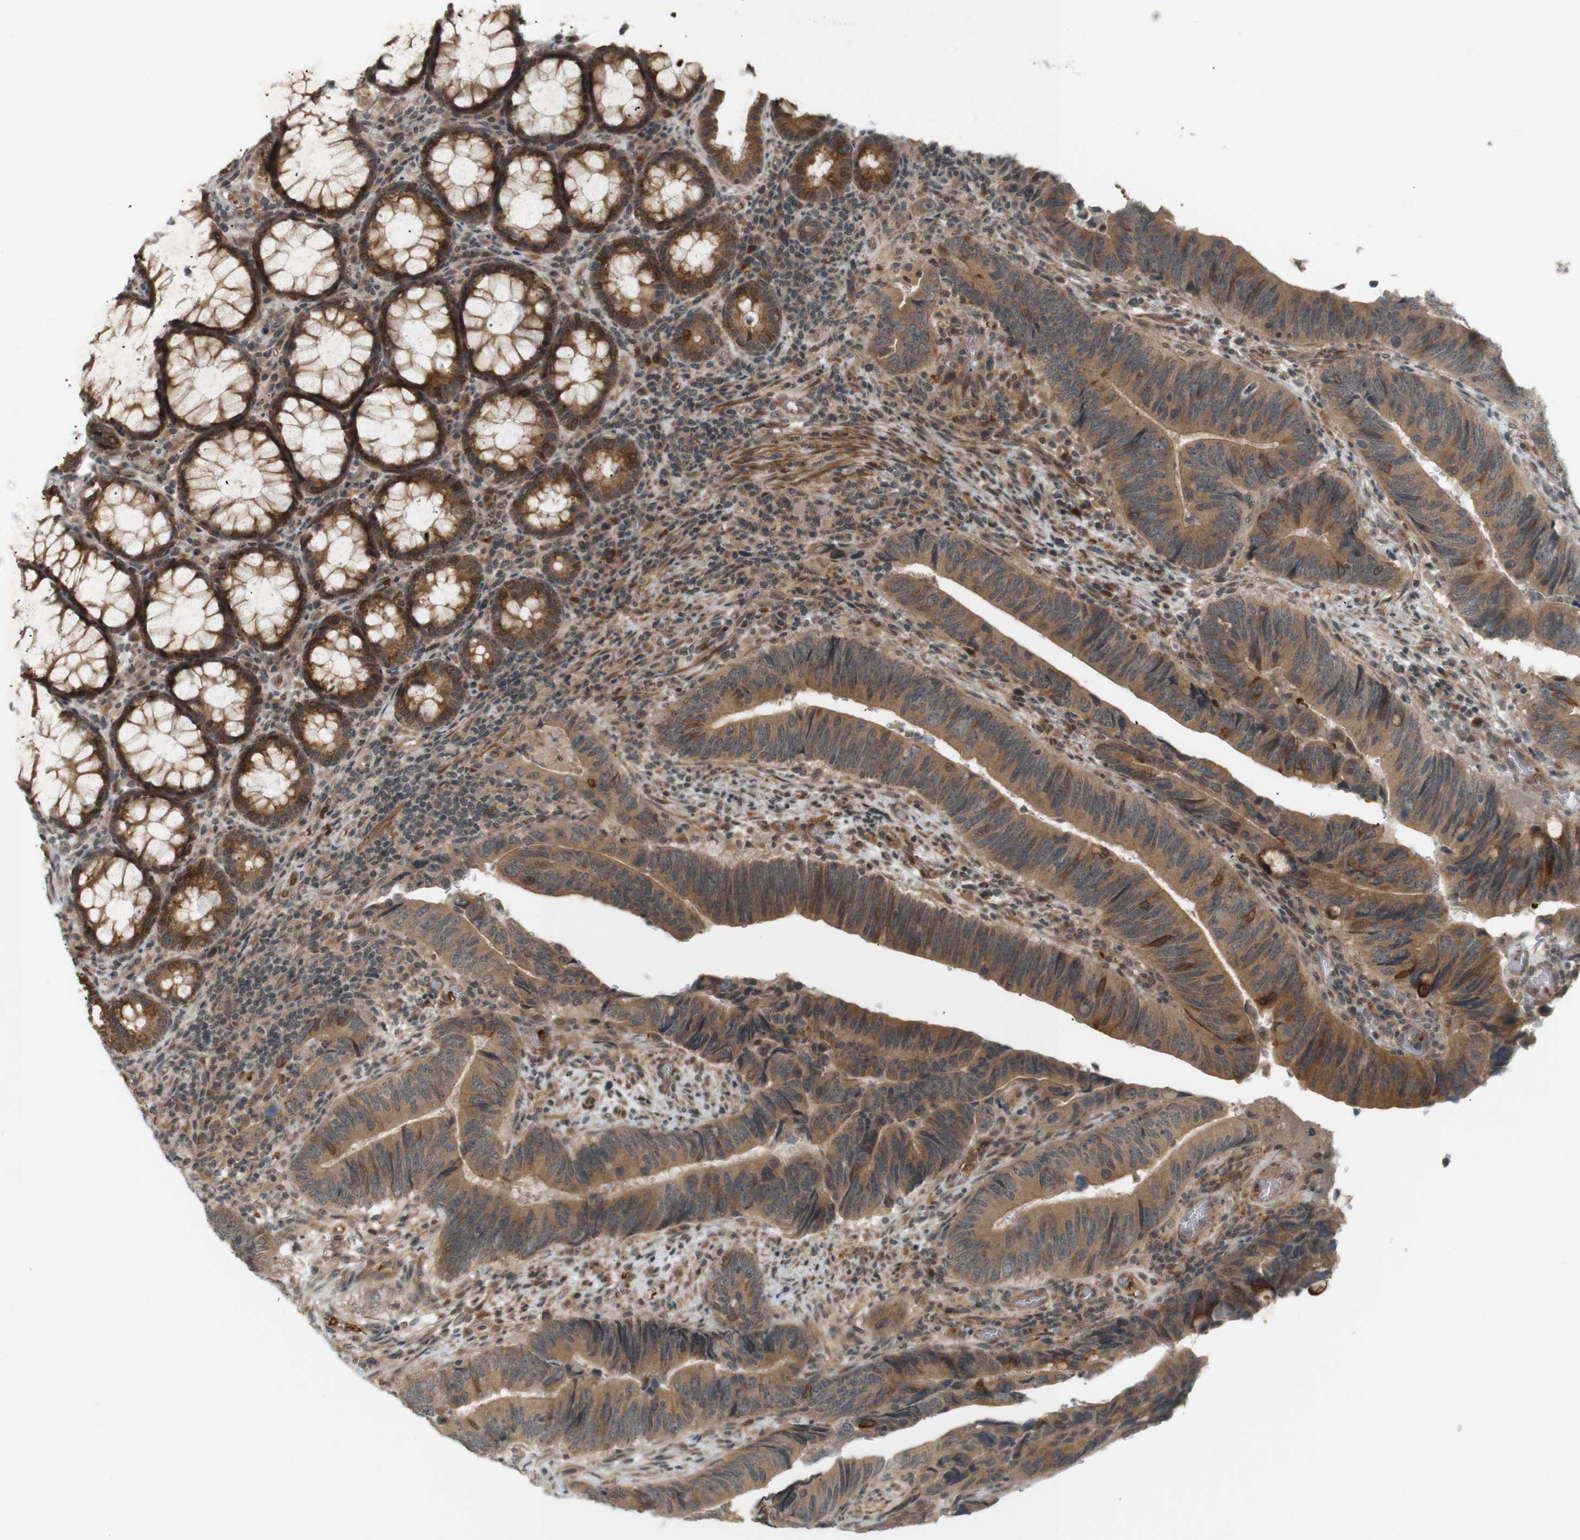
{"staining": {"intensity": "moderate", "quantity": ">75%", "location": "cytoplasmic/membranous"}, "tissue": "colorectal cancer", "cell_type": "Tumor cells", "image_type": "cancer", "snomed": [{"axis": "morphology", "description": "Normal tissue, NOS"}, {"axis": "morphology", "description": "Adenocarcinoma, NOS"}, {"axis": "topography", "description": "Colon"}], "caption": "Adenocarcinoma (colorectal) stained with a protein marker displays moderate staining in tumor cells.", "gene": "SOCS6", "patient": {"sex": "male", "age": 56}}